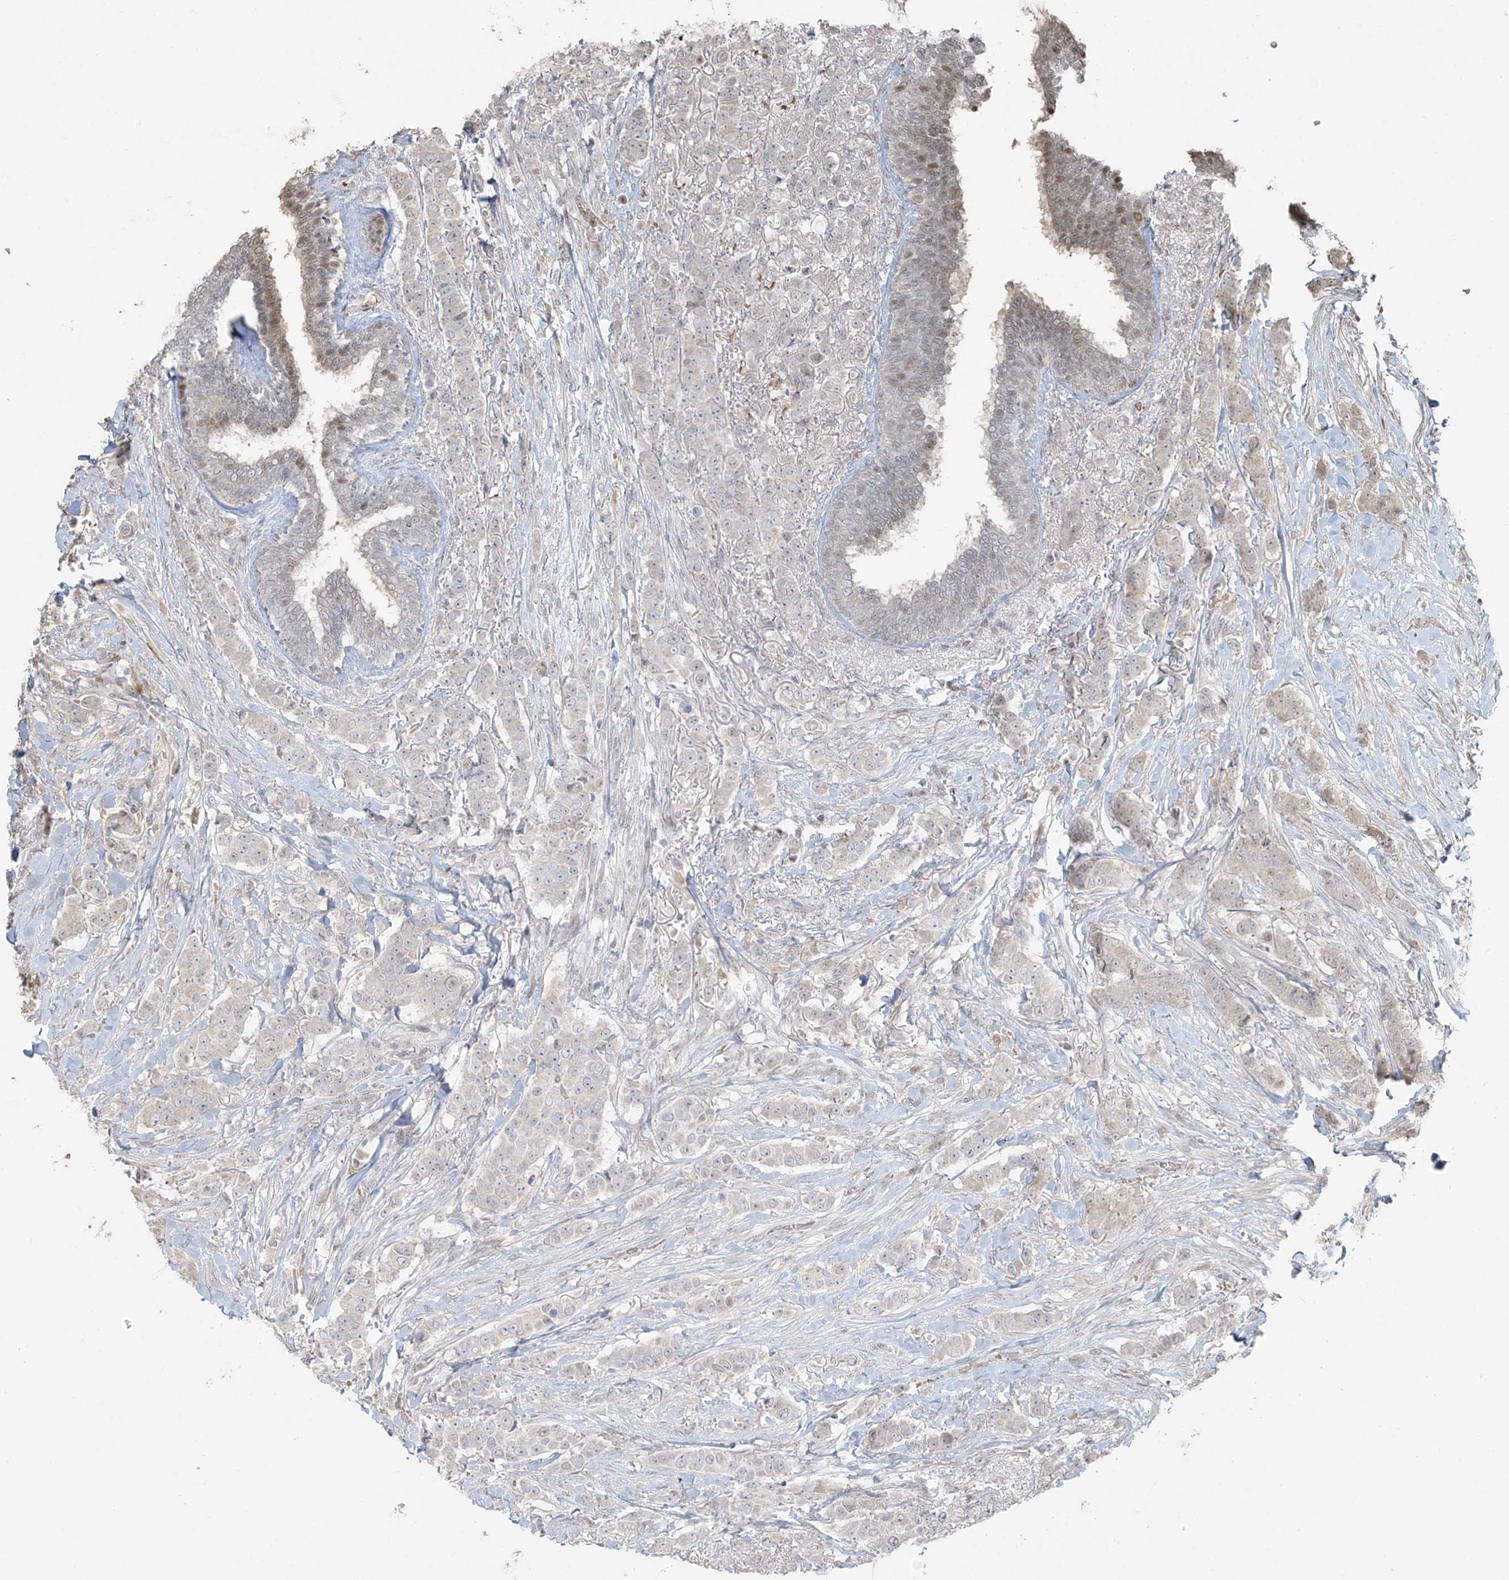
{"staining": {"intensity": "negative", "quantity": "none", "location": "none"}, "tissue": "breast cancer", "cell_type": "Tumor cells", "image_type": "cancer", "snomed": [{"axis": "morphology", "description": "Duct carcinoma"}, {"axis": "topography", "description": "Breast"}], "caption": "IHC of breast cancer (infiltrating ductal carcinoma) shows no staining in tumor cells.", "gene": "TTC22", "patient": {"sex": "female", "age": 40}}